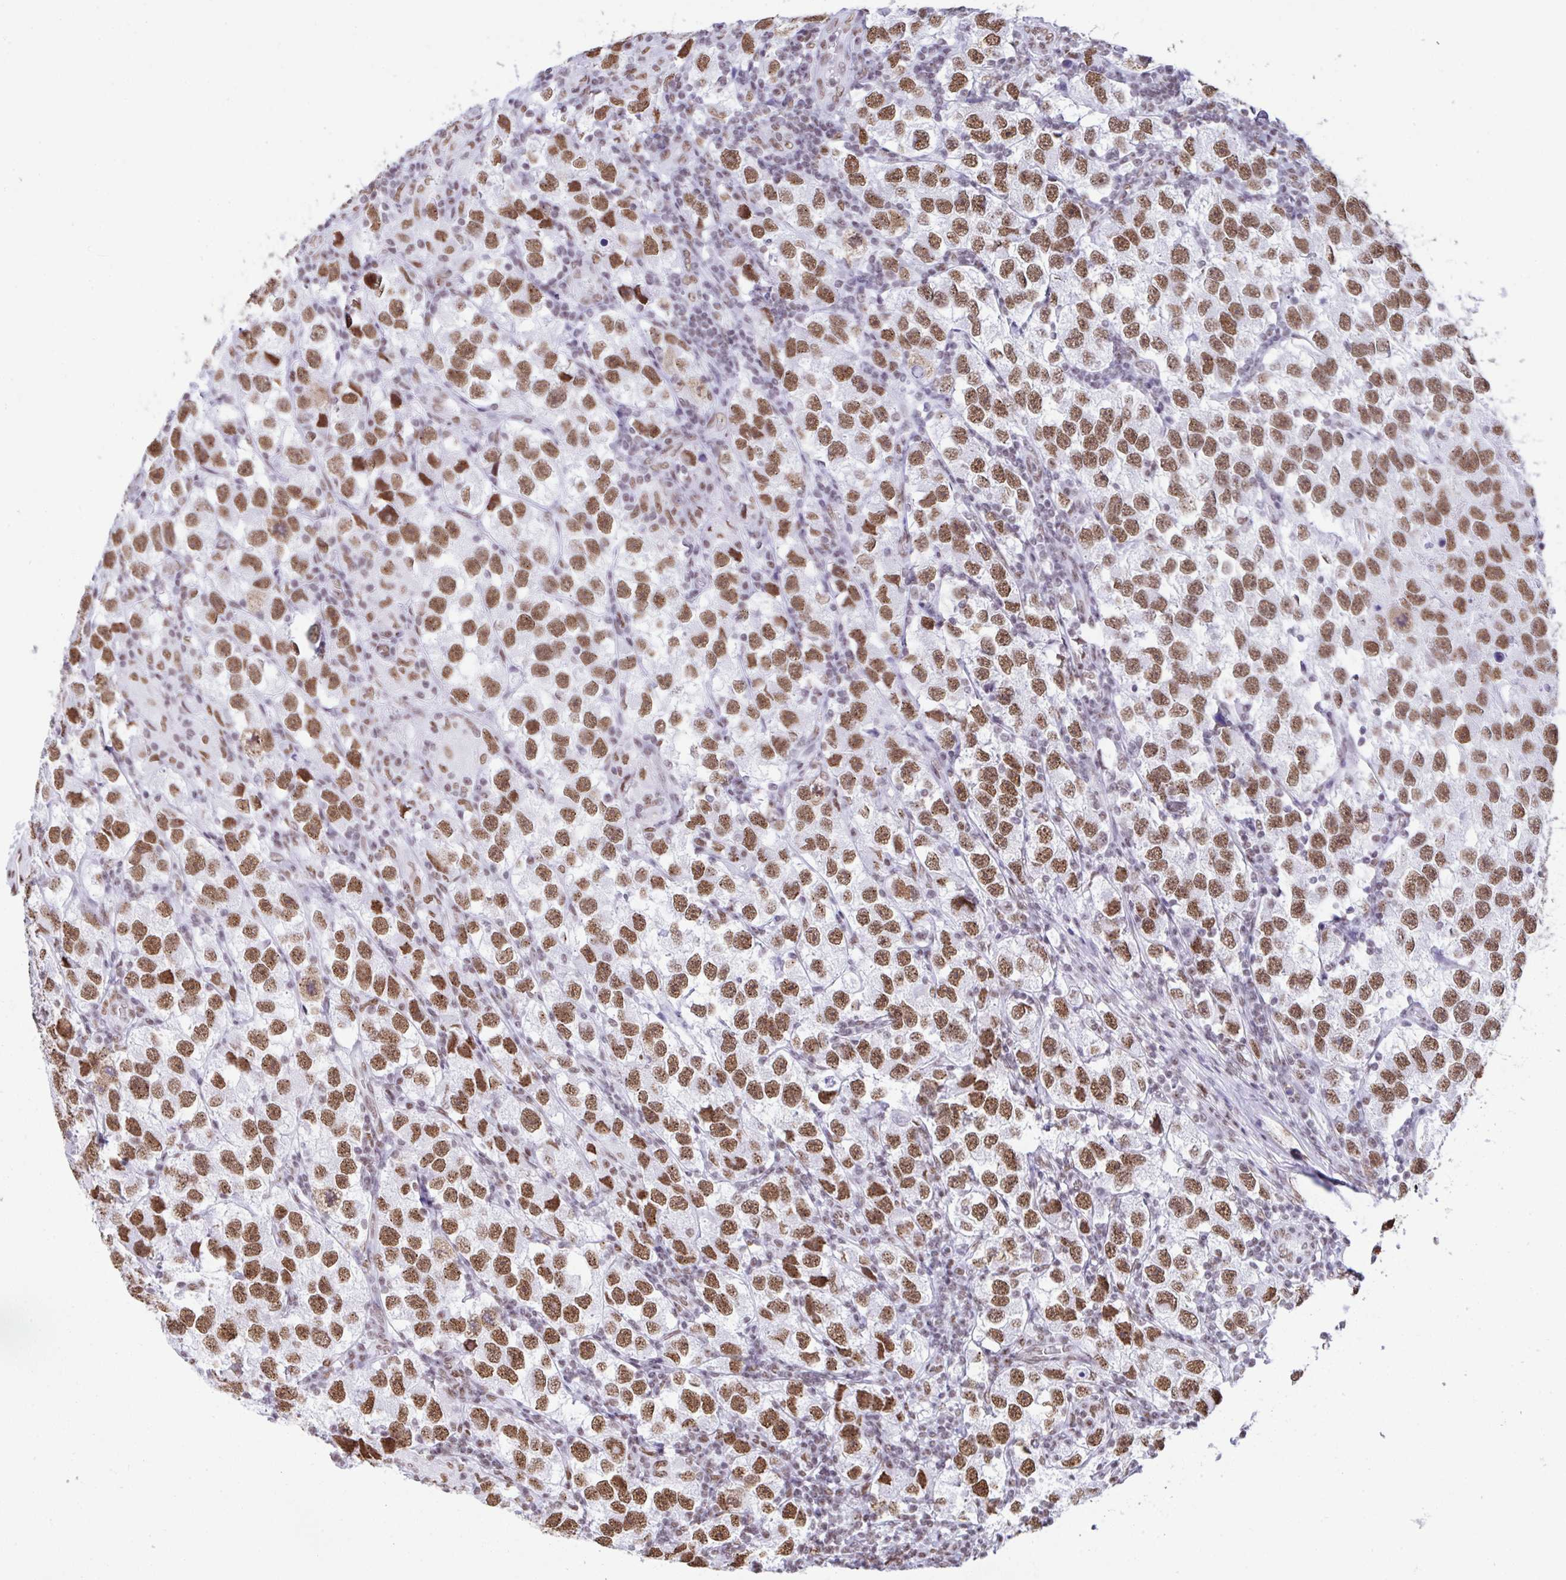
{"staining": {"intensity": "strong", "quantity": ">75%", "location": "nuclear"}, "tissue": "testis cancer", "cell_type": "Tumor cells", "image_type": "cancer", "snomed": [{"axis": "morphology", "description": "Seminoma, NOS"}, {"axis": "topography", "description": "Testis"}], "caption": "IHC micrograph of testis seminoma stained for a protein (brown), which shows high levels of strong nuclear expression in approximately >75% of tumor cells.", "gene": "DDX52", "patient": {"sex": "male", "age": 26}}